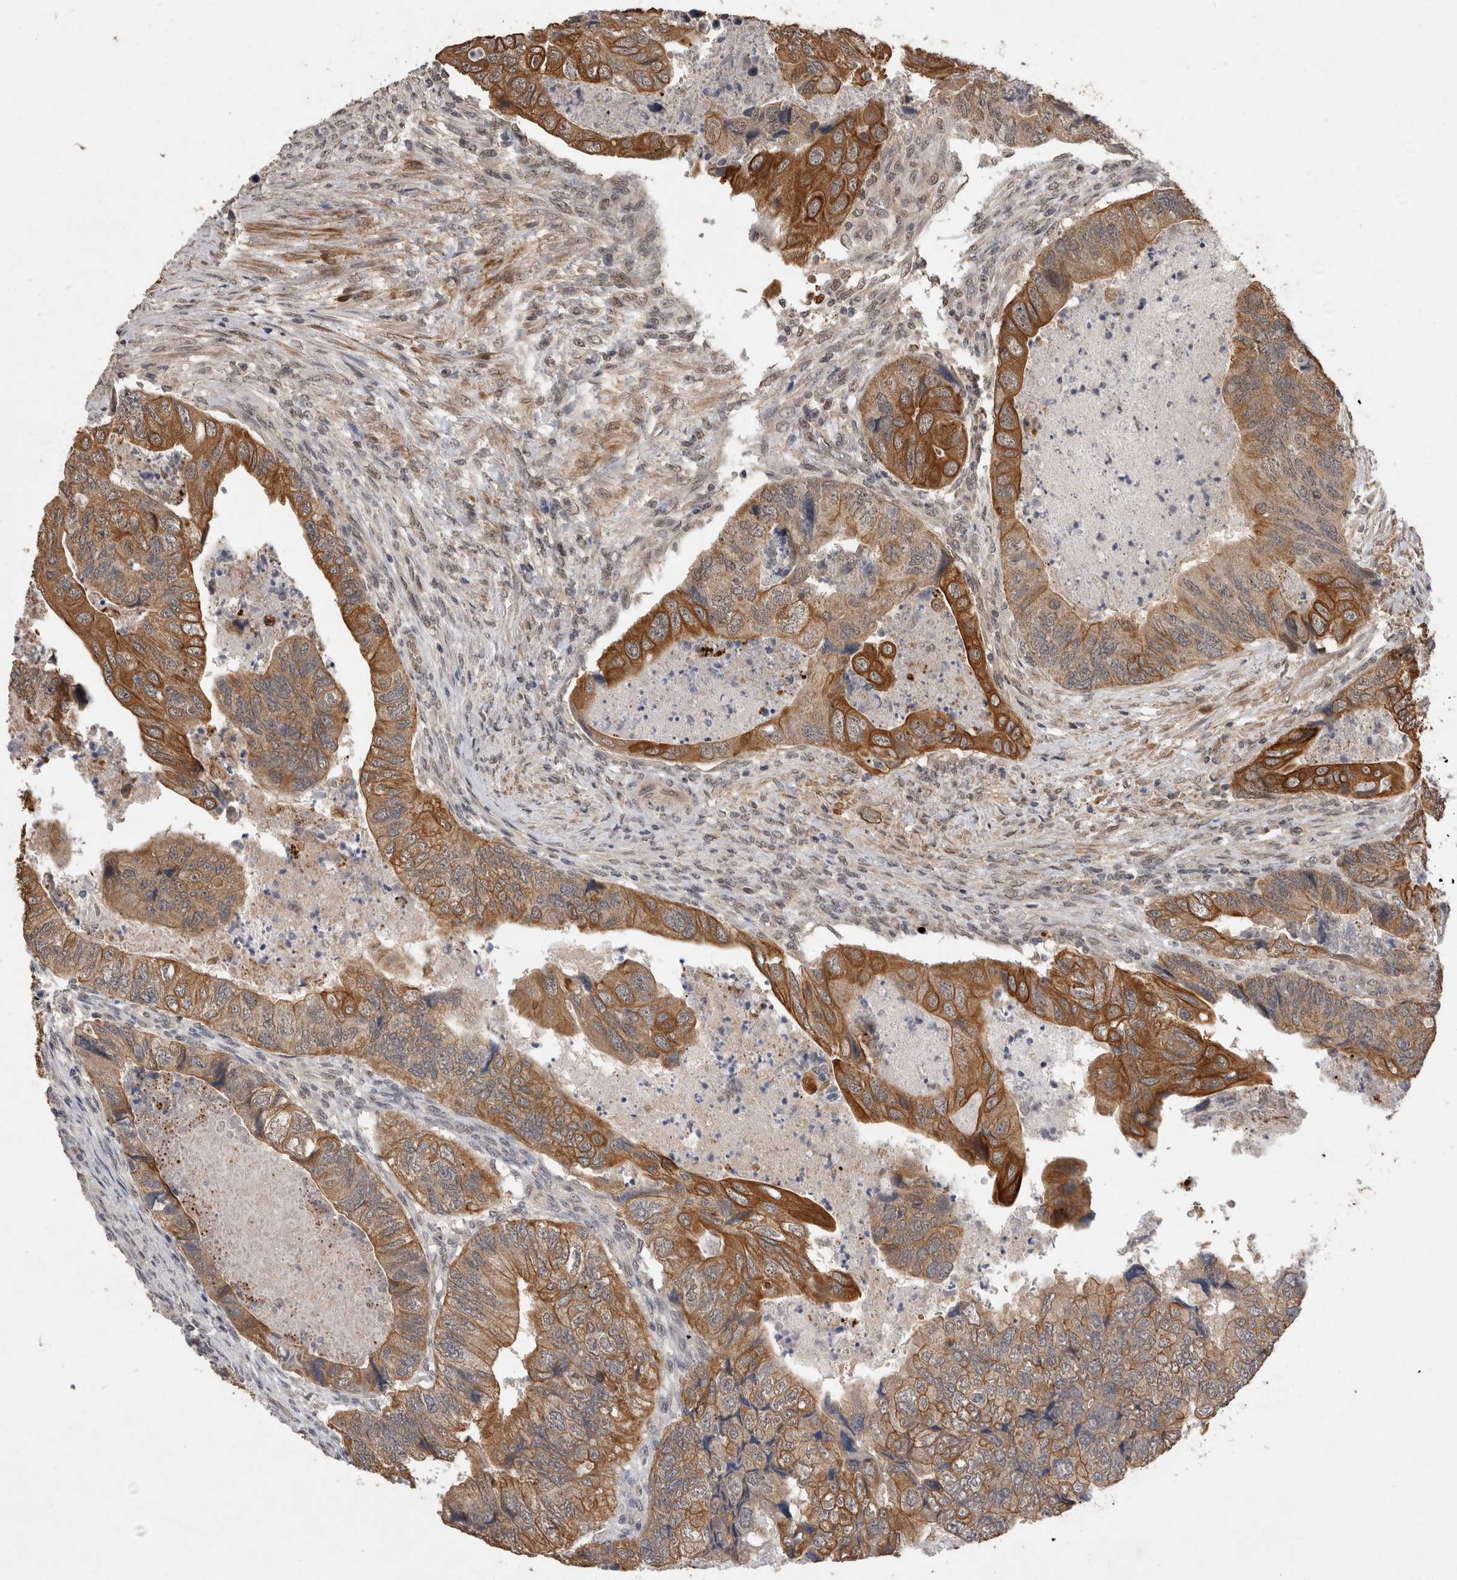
{"staining": {"intensity": "strong", "quantity": "25%-75%", "location": "cytoplasmic/membranous"}, "tissue": "colorectal cancer", "cell_type": "Tumor cells", "image_type": "cancer", "snomed": [{"axis": "morphology", "description": "Adenocarcinoma, NOS"}, {"axis": "topography", "description": "Rectum"}], "caption": "High-power microscopy captured an IHC micrograph of colorectal adenocarcinoma, revealing strong cytoplasmic/membranous expression in about 25%-75% of tumor cells.", "gene": "RHPN1", "patient": {"sex": "male", "age": 63}}